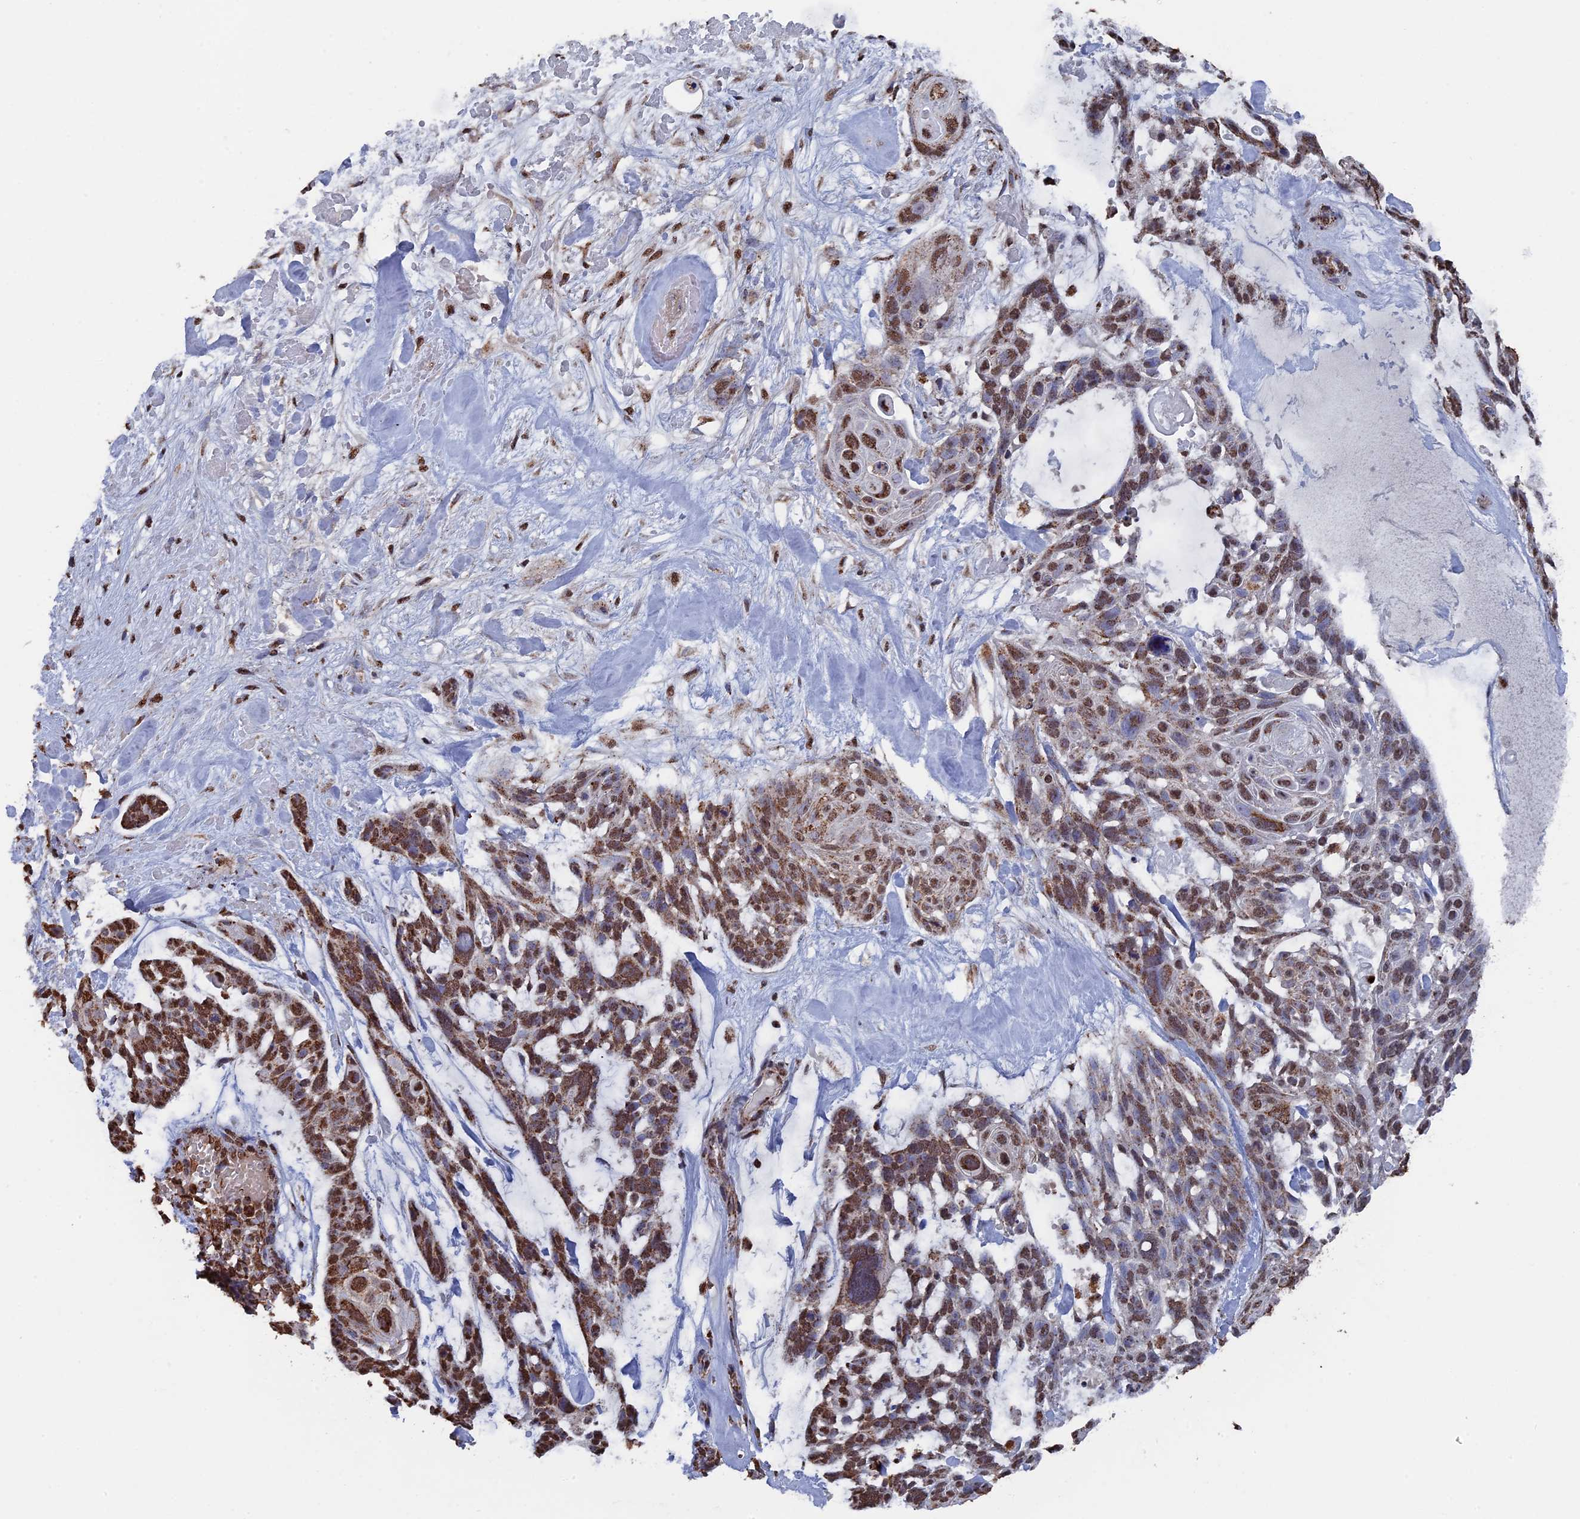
{"staining": {"intensity": "moderate", "quantity": ">75%", "location": "nuclear"}, "tissue": "skin cancer", "cell_type": "Tumor cells", "image_type": "cancer", "snomed": [{"axis": "morphology", "description": "Basal cell carcinoma"}, {"axis": "topography", "description": "Skin"}], "caption": "Brown immunohistochemical staining in human skin basal cell carcinoma demonstrates moderate nuclear positivity in about >75% of tumor cells.", "gene": "SMG9", "patient": {"sex": "male", "age": 88}}